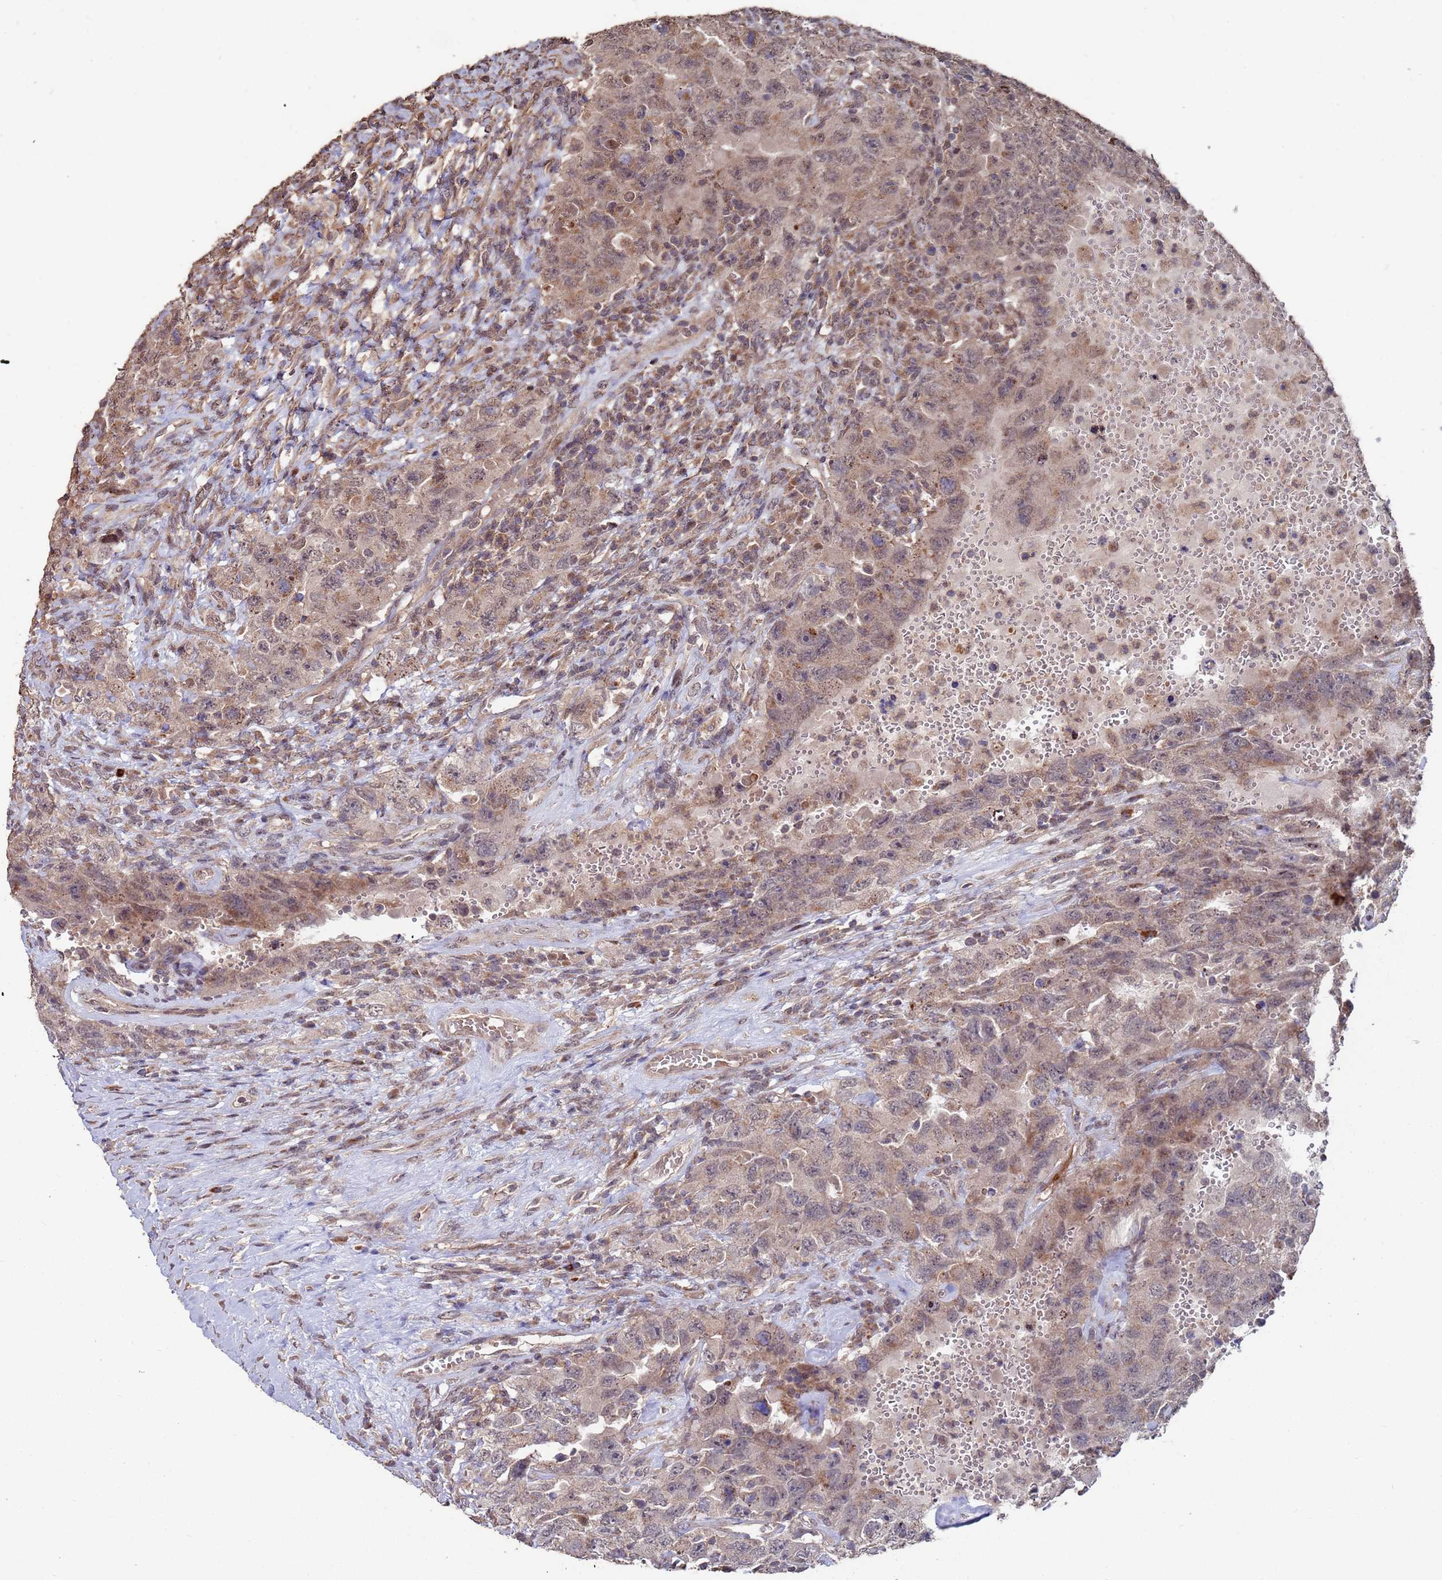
{"staining": {"intensity": "weak", "quantity": "25%-75%", "location": "cytoplasmic/membranous"}, "tissue": "testis cancer", "cell_type": "Tumor cells", "image_type": "cancer", "snomed": [{"axis": "morphology", "description": "Carcinoma, Embryonal, NOS"}, {"axis": "topography", "description": "Testis"}], "caption": "Testis embryonal carcinoma stained with a brown dye displays weak cytoplasmic/membranous positive expression in approximately 25%-75% of tumor cells.", "gene": "PRR7", "patient": {"sex": "male", "age": 26}}